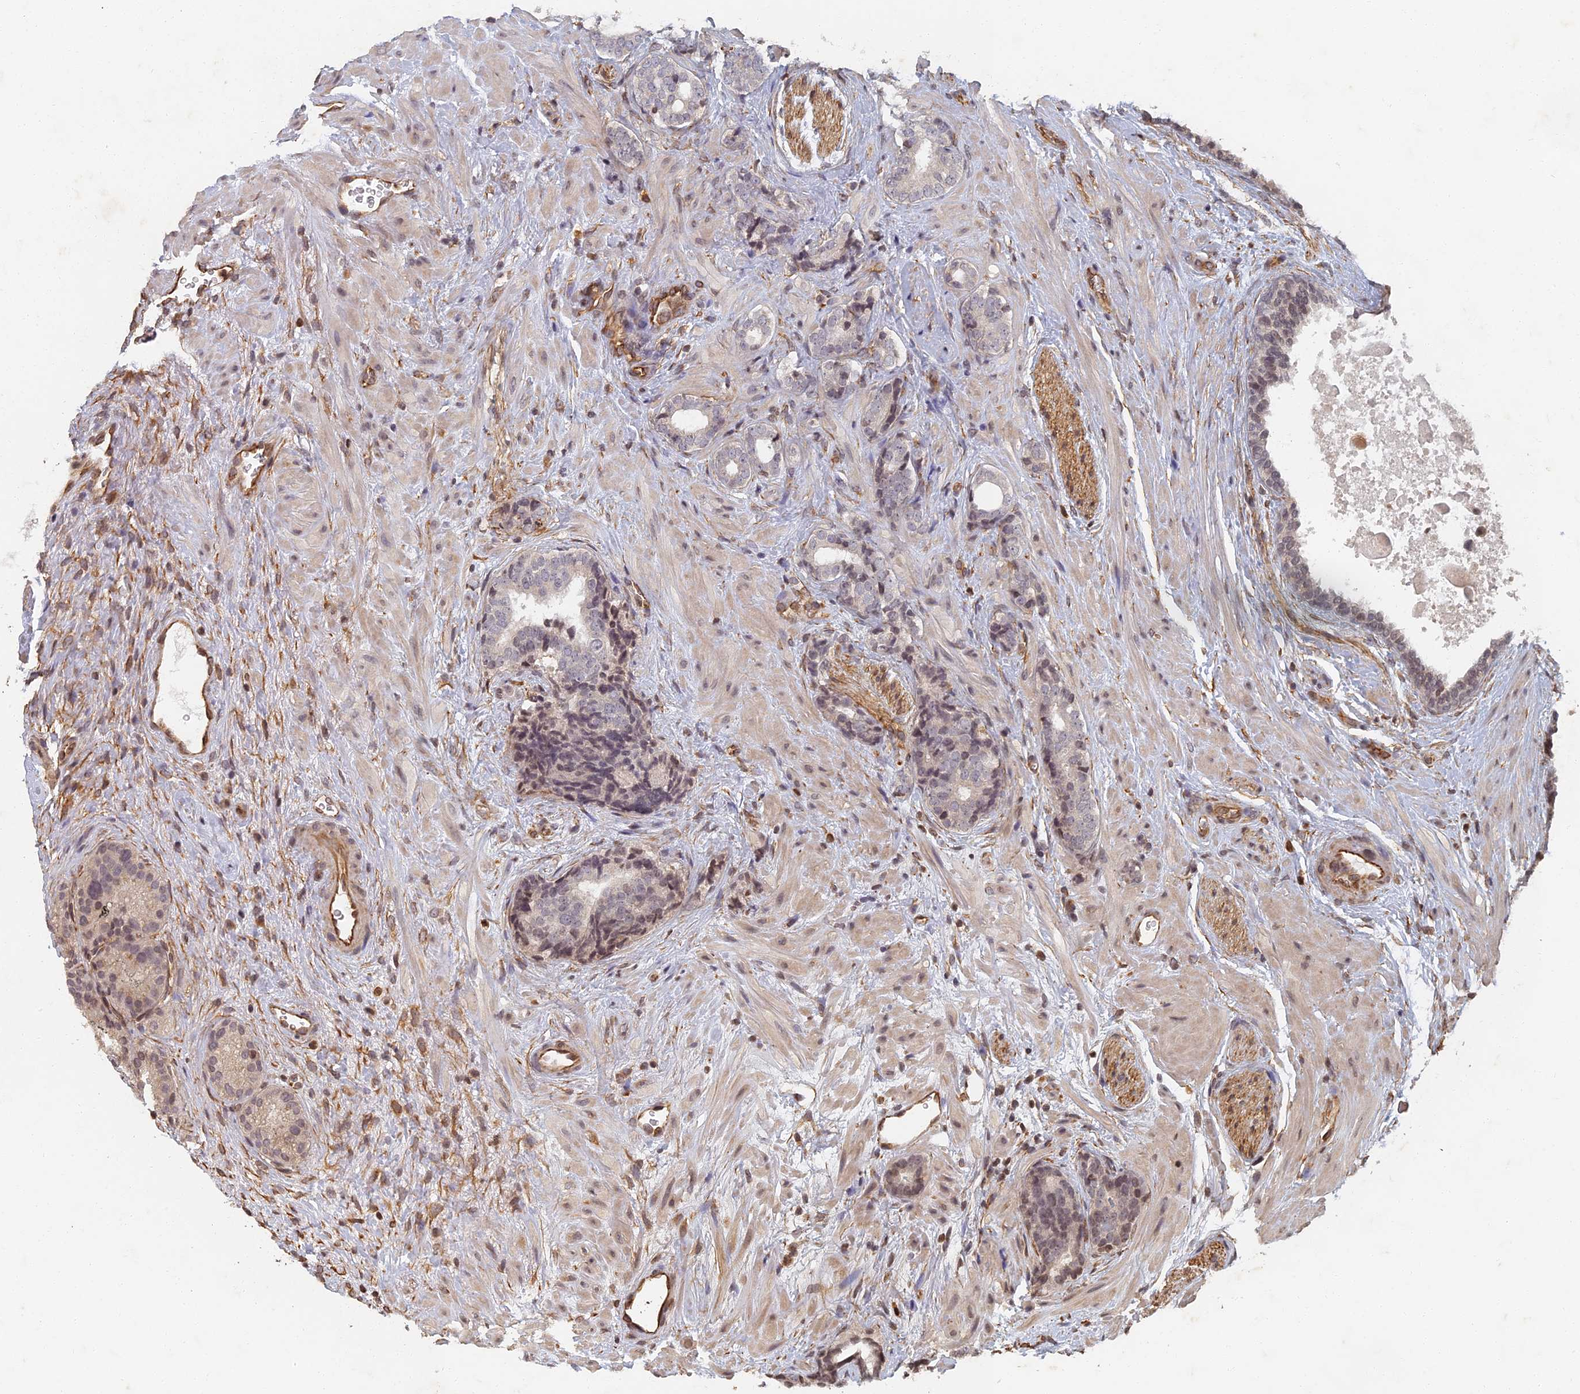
{"staining": {"intensity": "weak", "quantity": "<25%", "location": "nuclear"}, "tissue": "prostate cancer", "cell_type": "Tumor cells", "image_type": "cancer", "snomed": [{"axis": "morphology", "description": "Adenocarcinoma, High grade"}, {"axis": "topography", "description": "Prostate"}], "caption": "The photomicrograph displays no significant expression in tumor cells of high-grade adenocarcinoma (prostate).", "gene": "ABCB10", "patient": {"sex": "male", "age": 56}}